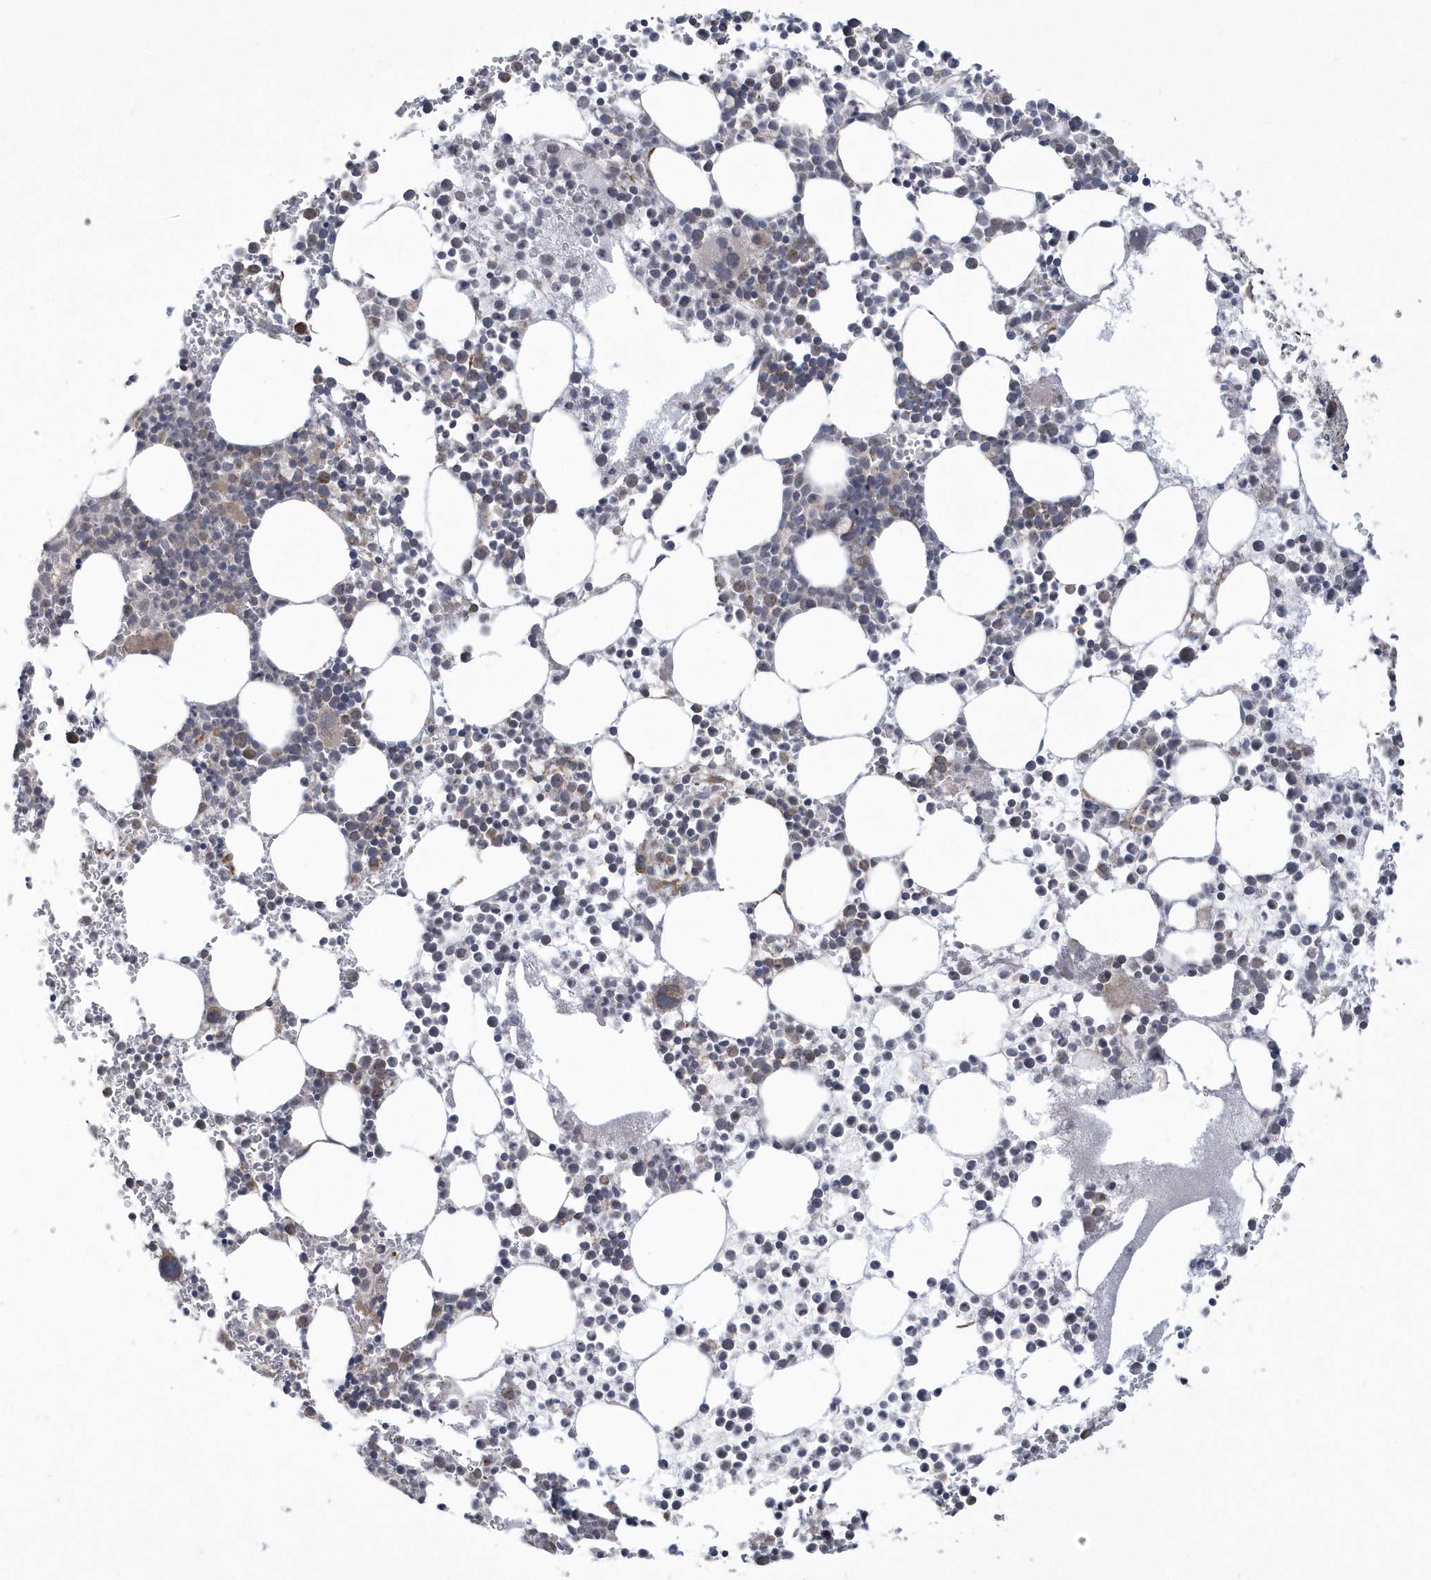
{"staining": {"intensity": "moderate", "quantity": "<25%", "location": "cytoplasmic/membranous"}, "tissue": "bone marrow", "cell_type": "Hematopoietic cells", "image_type": "normal", "snomed": [{"axis": "morphology", "description": "Normal tissue, NOS"}, {"axis": "topography", "description": "Bone marrow"}], "caption": "This micrograph reveals immunohistochemistry staining of benign human bone marrow, with low moderate cytoplasmic/membranous expression in approximately <25% of hematopoietic cells.", "gene": "SLX9", "patient": {"sex": "female", "age": 78}}